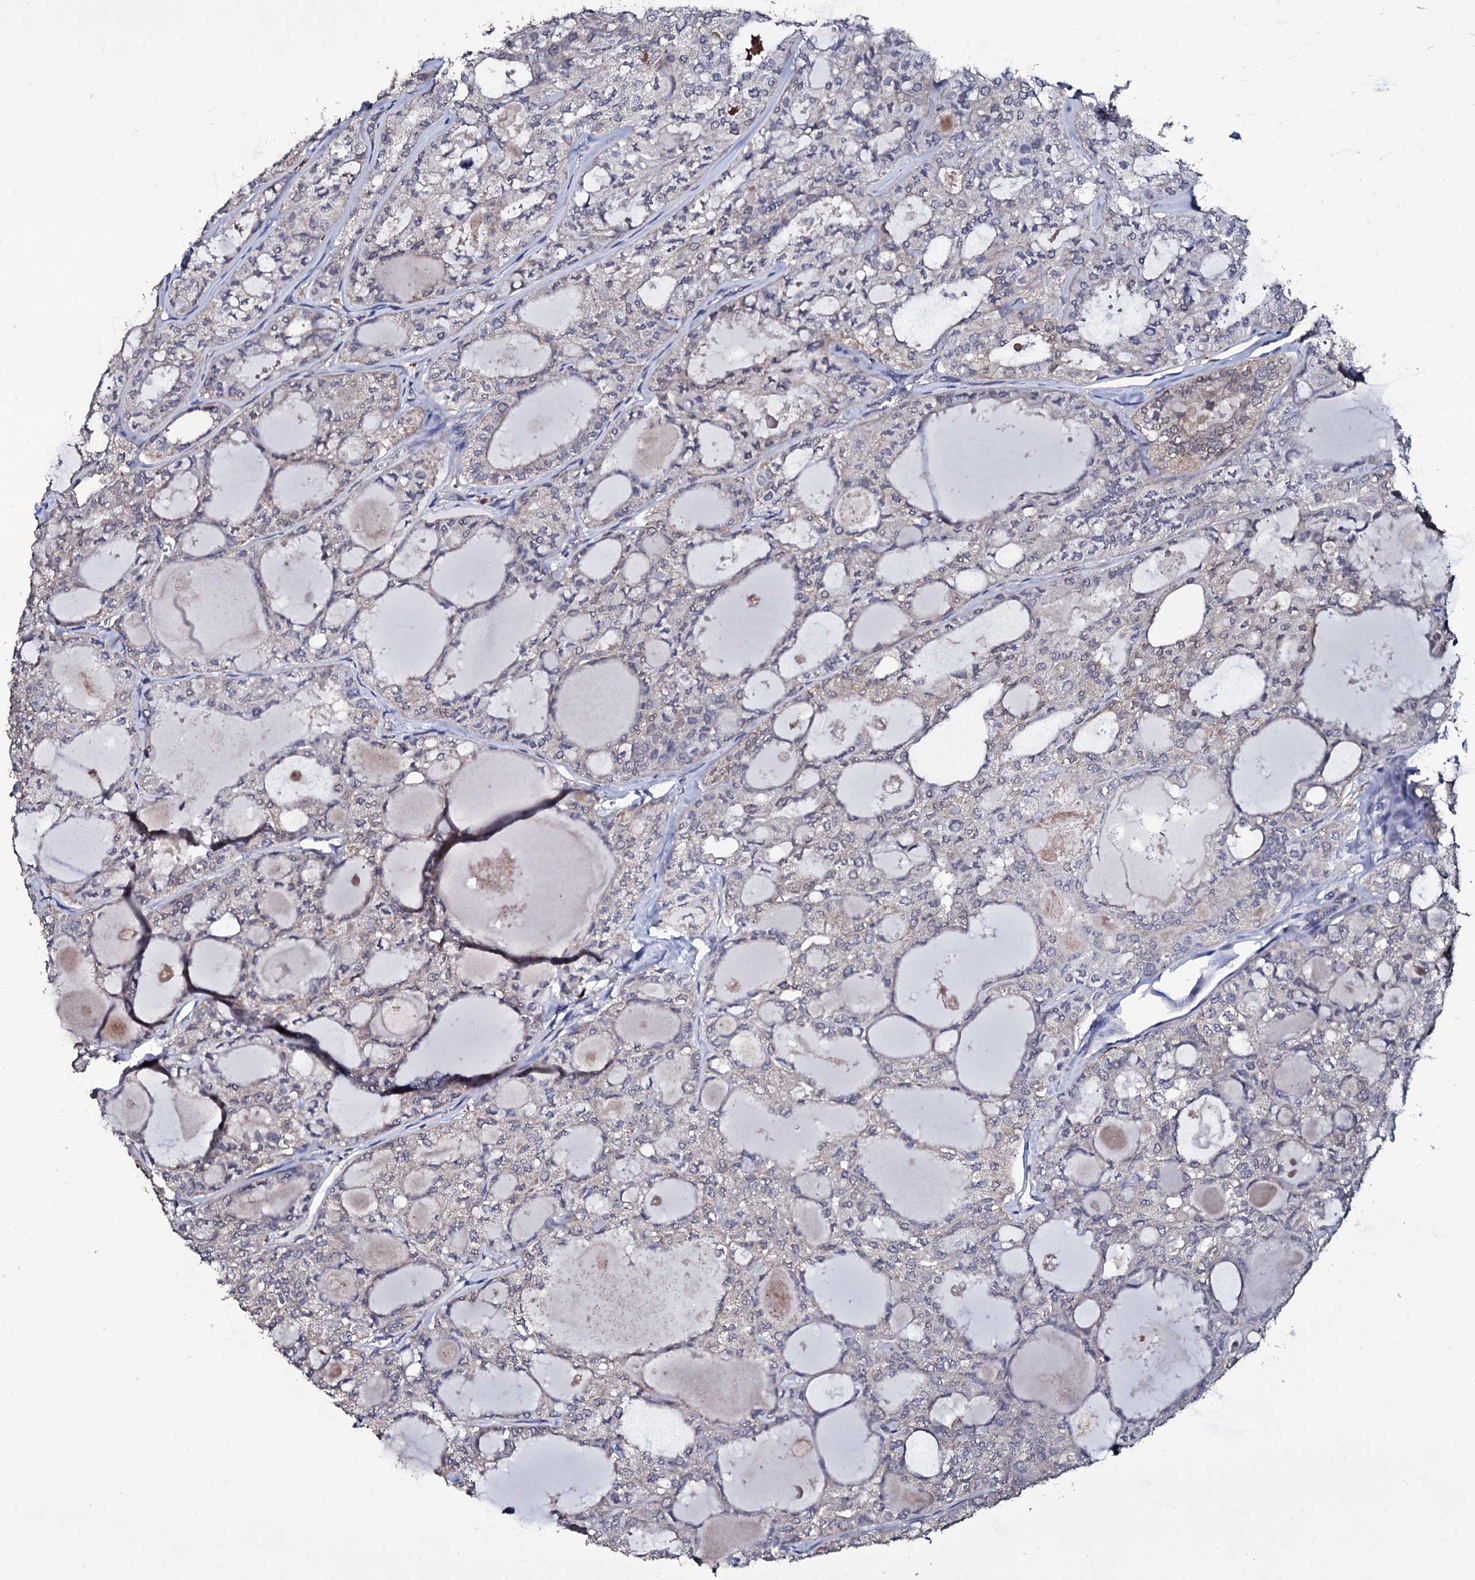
{"staining": {"intensity": "negative", "quantity": "none", "location": "none"}, "tissue": "thyroid cancer", "cell_type": "Tumor cells", "image_type": "cancer", "snomed": [{"axis": "morphology", "description": "Follicular adenoma carcinoma, NOS"}, {"axis": "topography", "description": "Thyroid gland"}], "caption": "There is no significant expression in tumor cells of thyroid cancer (follicular adenoma carcinoma).", "gene": "CRYL1", "patient": {"sex": "male", "age": 75}}